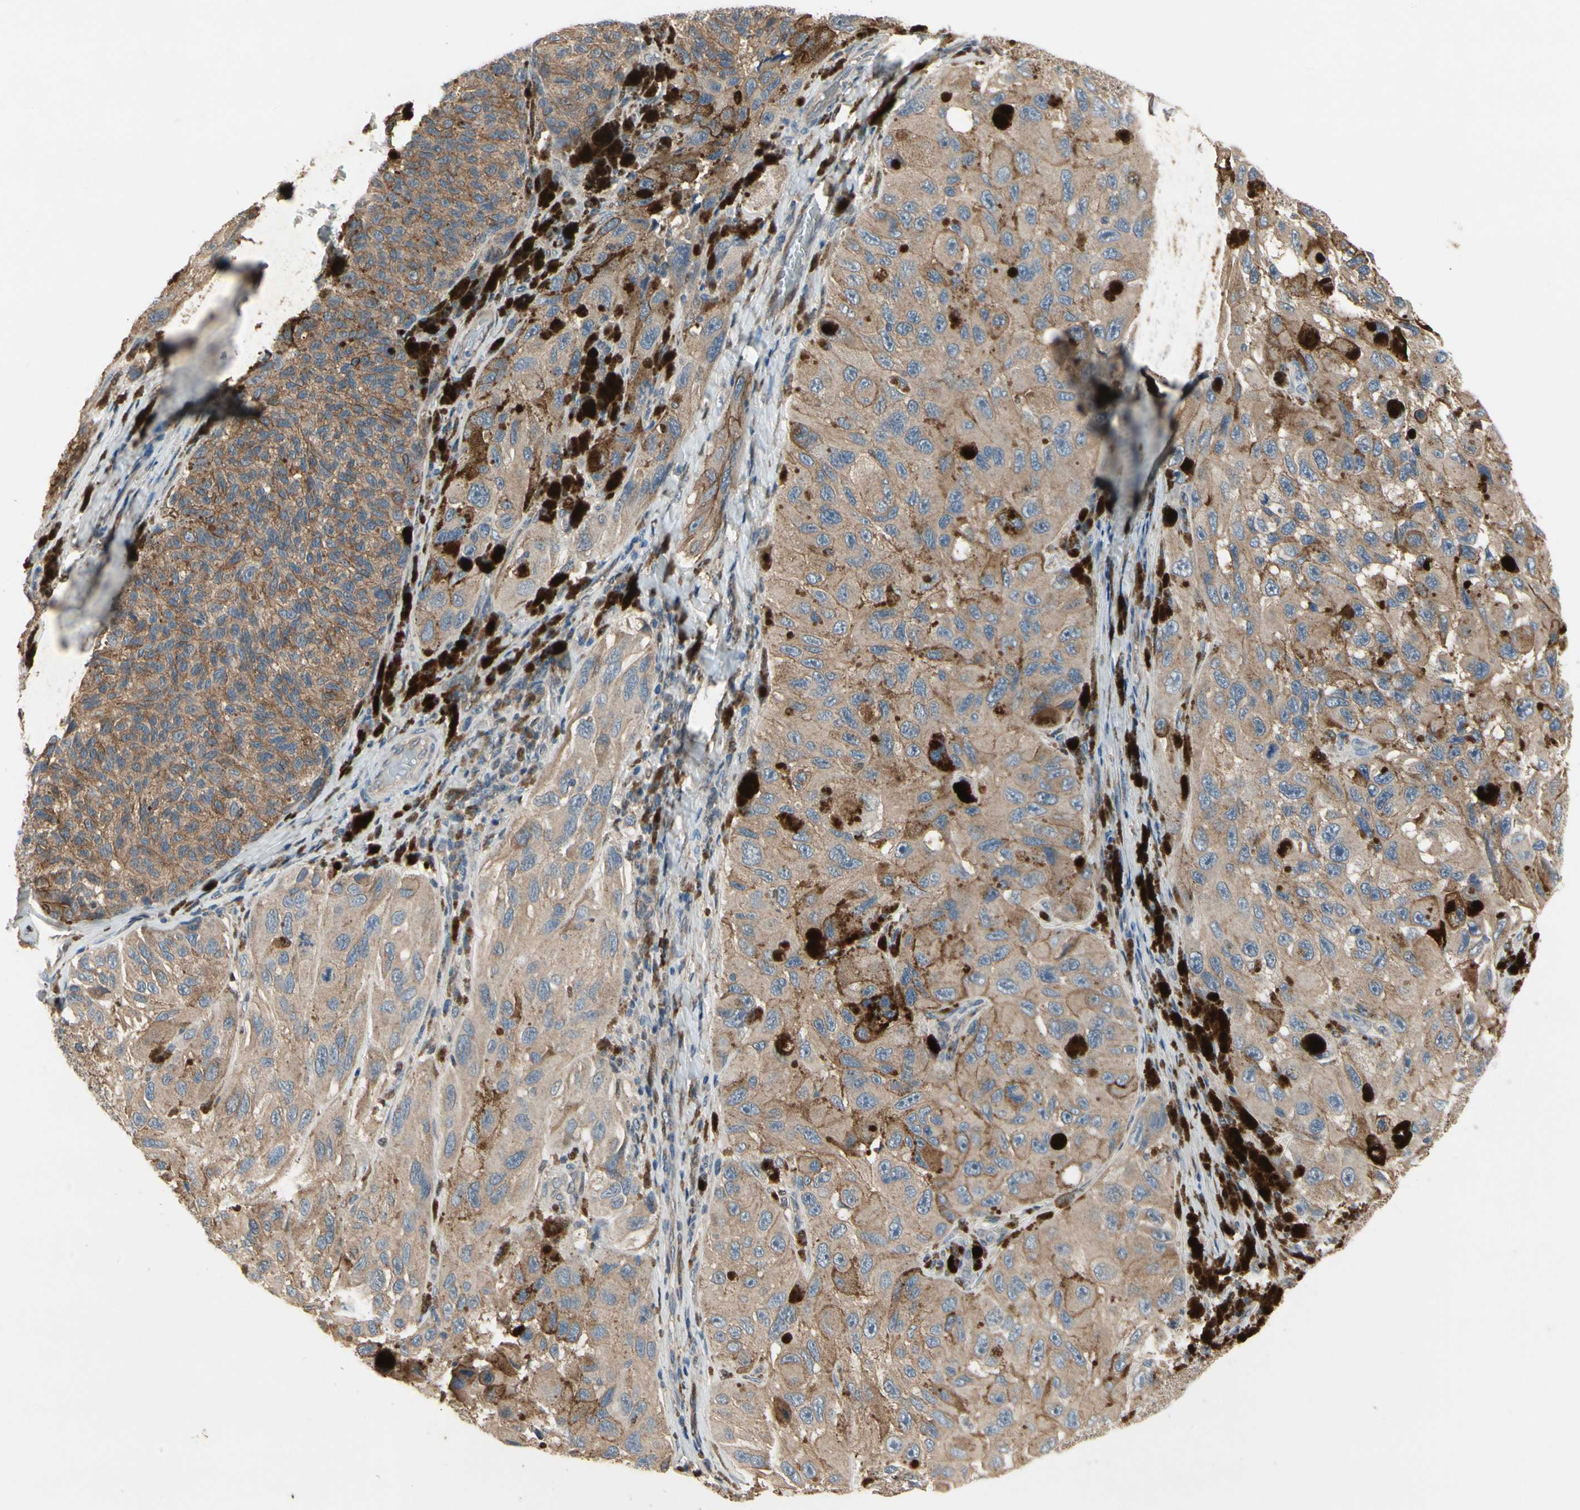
{"staining": {"intensity": "moderate", "quantity": "<25%", "location": "cytoplasmic/membranous"}, "tissue": "melanoma", "cell_type": "Tumor cells", "image_type": "cancer", "snomed": [{"axis": "morphology", "description": "Malignant melanoma, NOS"}, {"axis": "topography", "description": "Skin"}], "caption": "IHC (DAB) staining of melanoma shows moderate cytoplasmic/membranous protein positivity in about <25% of tumor cells. (DAB (3,3'-diaminobenzidine) = brown stain, brightfield microscopy at high magnification).", "gene": "CGREF1", "patient": {"sex": "female", "age": 73}}